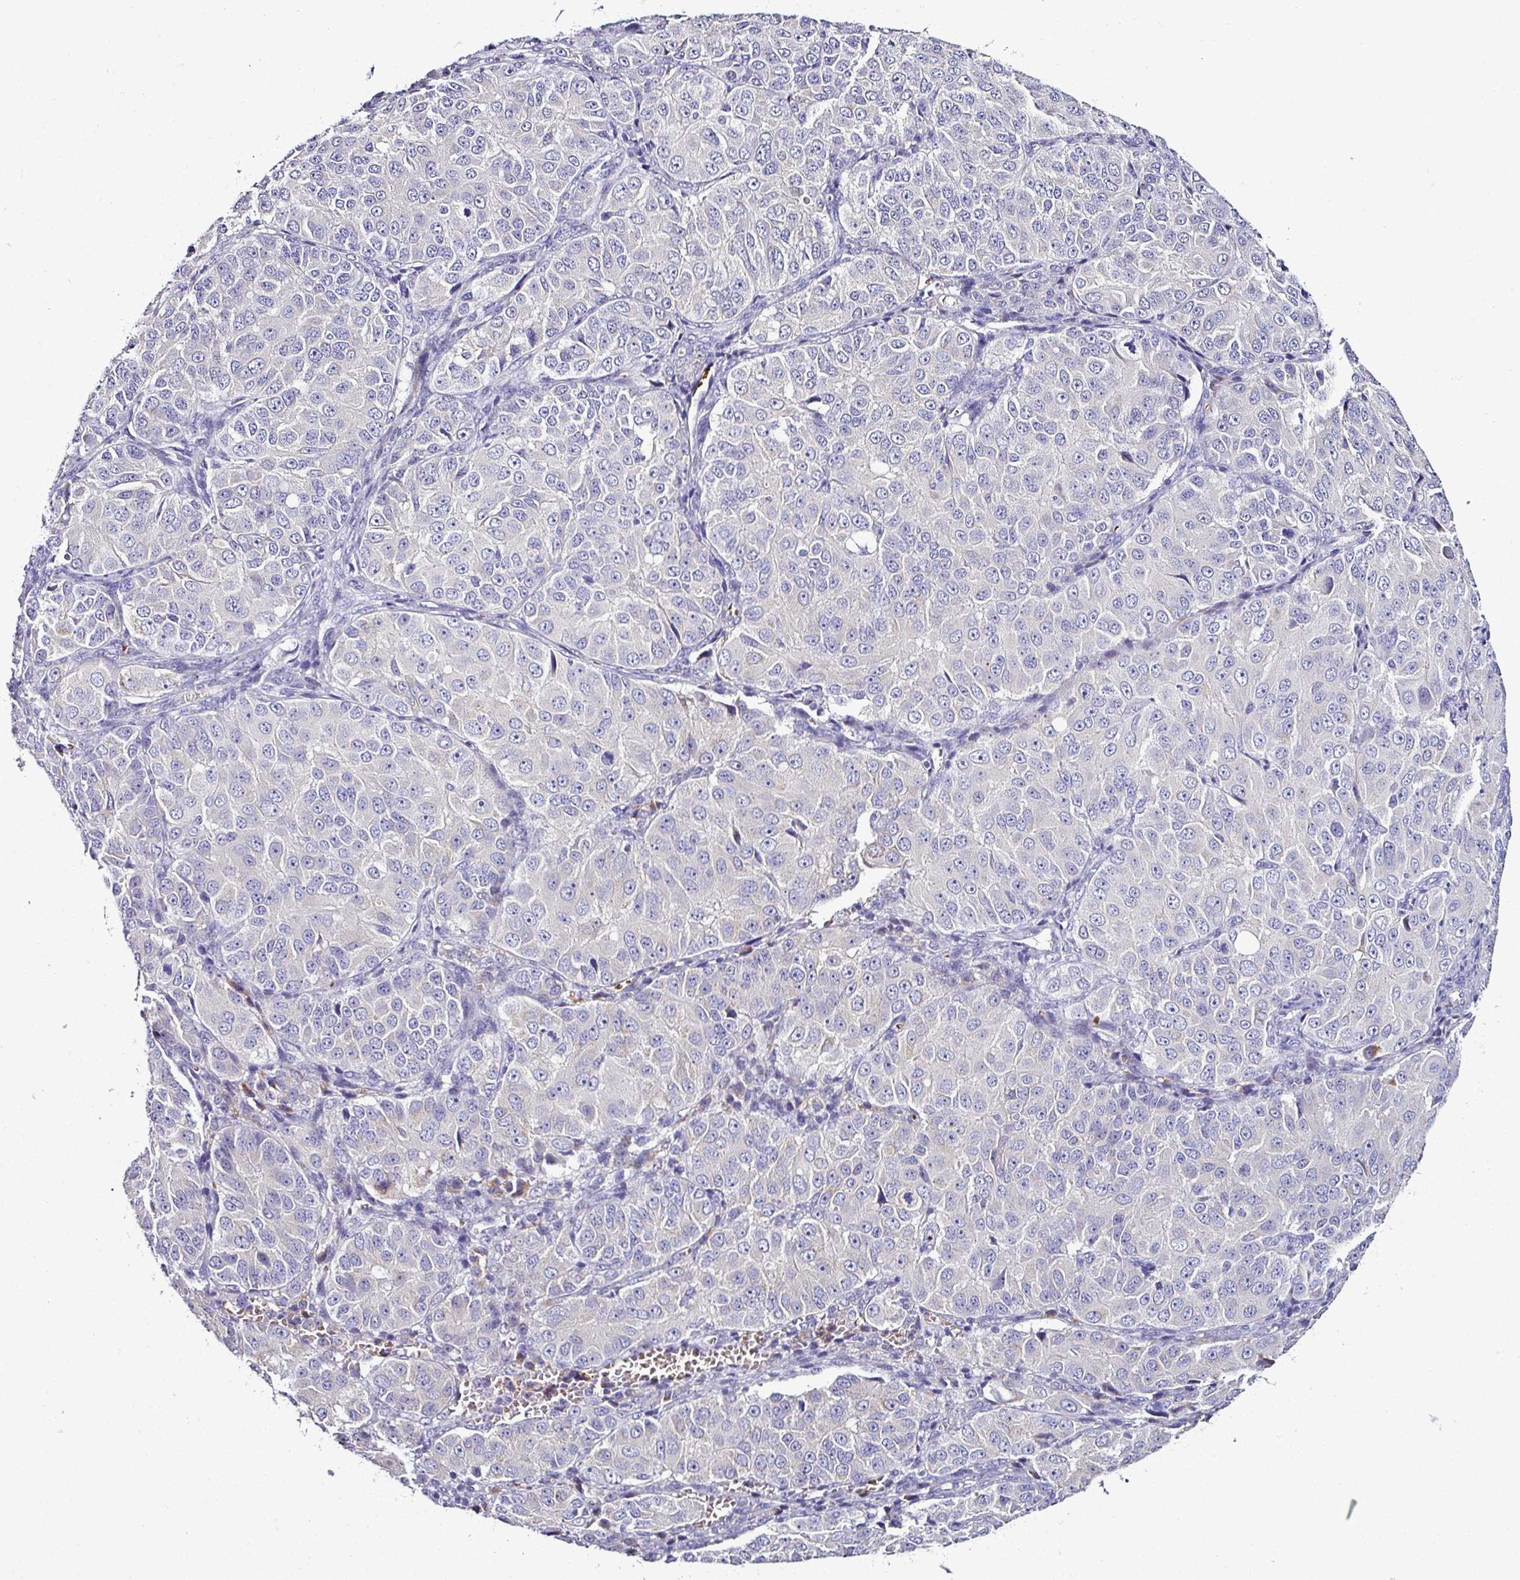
{"staining": {"intensity": "negative", "quantity": "none", "location": "none"}, "tissue": "ovarian cancer", "cell_type": "Tumor cells", "image_type": "cancer", "snomed": [{"axis": "morphology", "description": "Carcinoma, endometroid"}, {"axis": "topography", "description": "Ovary"}], "caption": "An image of ovarian endometroid carcinoma stained for a protein exhibits no brown staining in tumor cells. (DAB immunohistochemistry (IHC) with hematoxylin counter stain).", "gene": "NAPSA", "patient": {"sex": "female", "age": 51}}